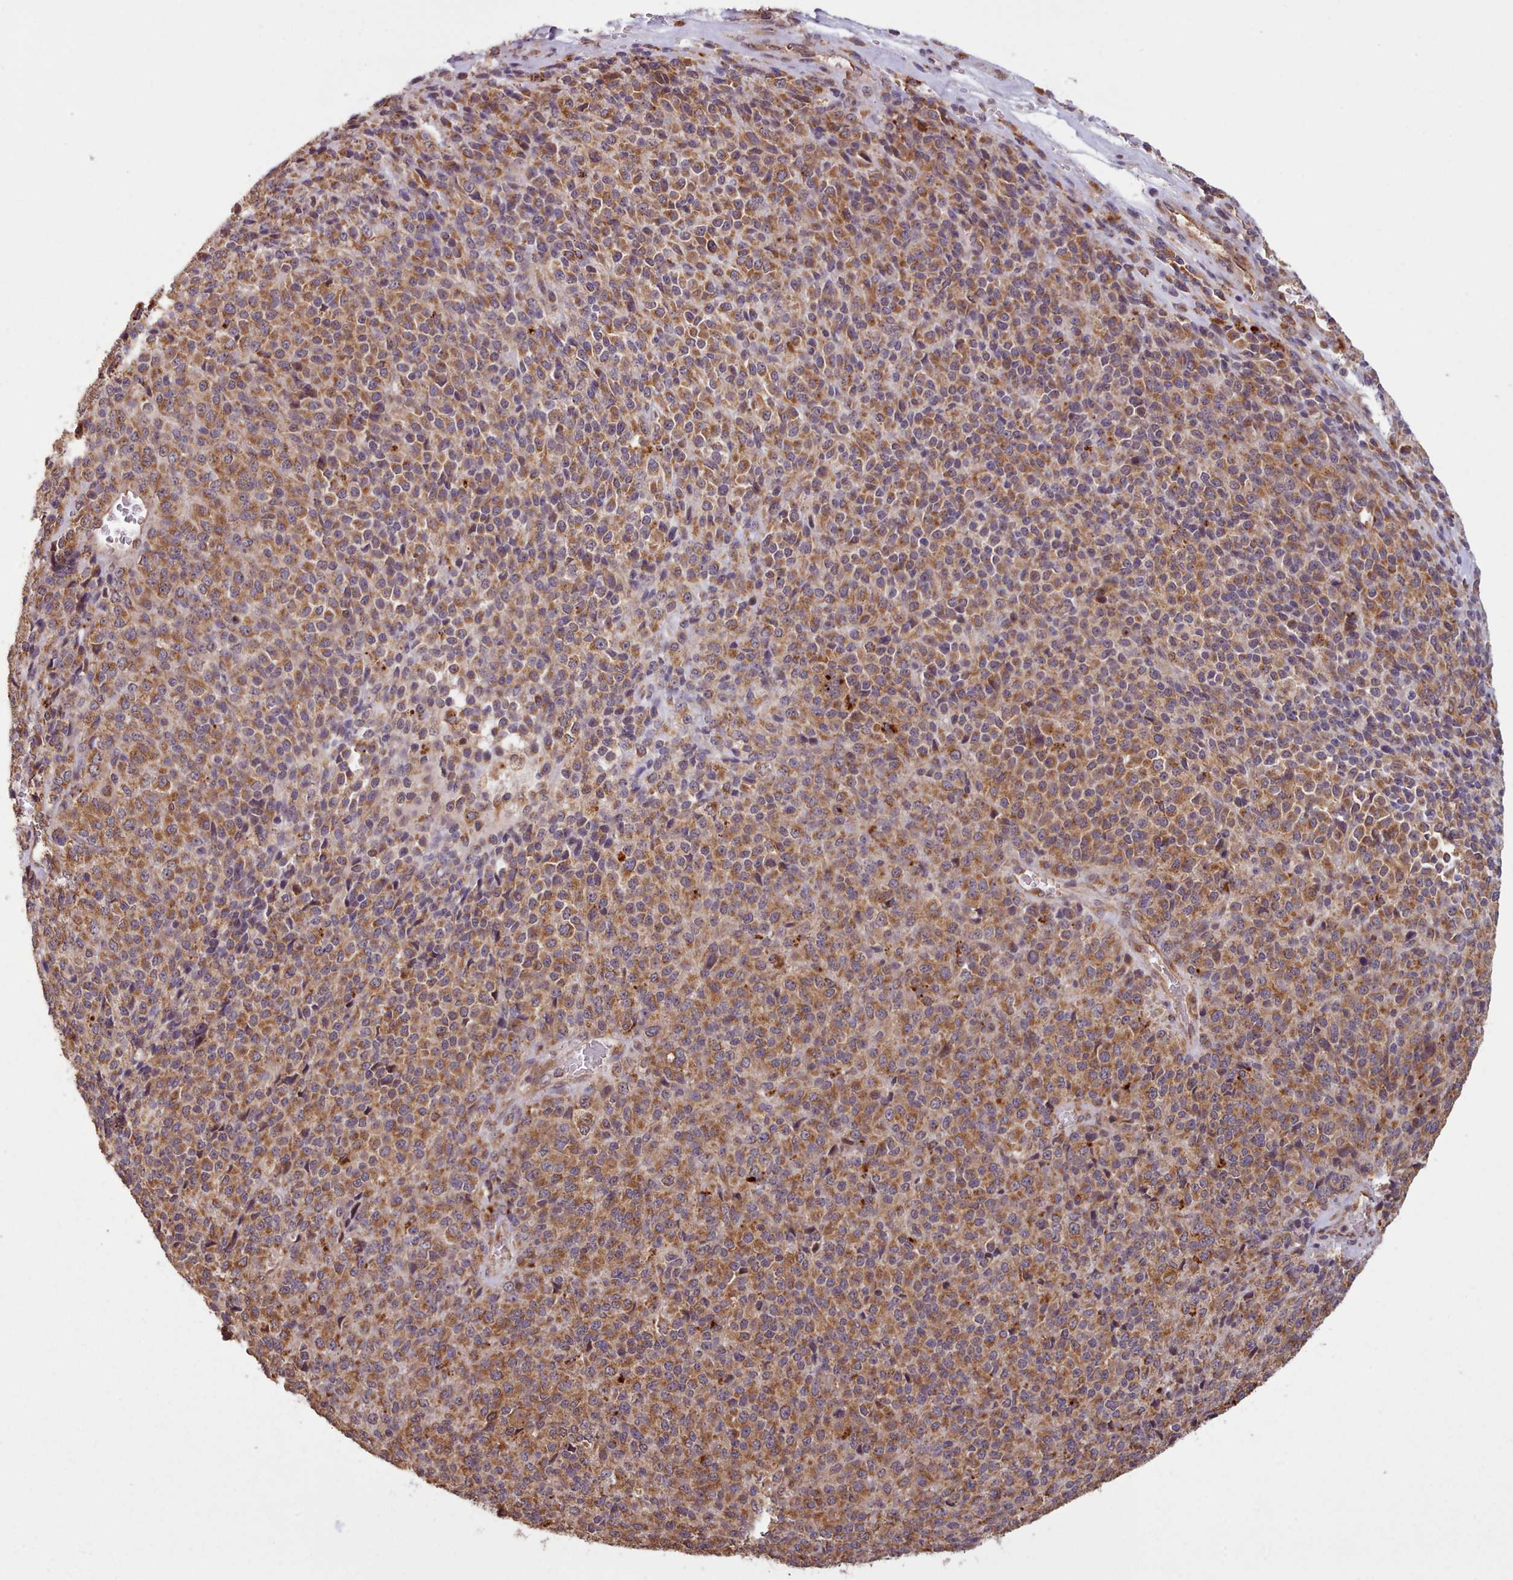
{"staining": {"intensity": "moderate", "quantity": ">75%", "location": "cytoplasmic/membranous"}, "tissue": "melanoma", "cell_type": "Tumor cells", "image_type": "cancer", "snomed": [{"axis": "morphology", "description": "Malignant melanoma, Metastatic site"}, {"axis": "topography", "description": "Brain"}], "caption": "Melanoma stained with DAB (3,3'-diaminobenzidine) immunohistochemistry (IHC) shows medium levels of moderate cytoplasmic/membranous expression in about >75% of tumor cells.", "gene": "CRYBG1", "patient": {"sex": "female", "age": 56}}